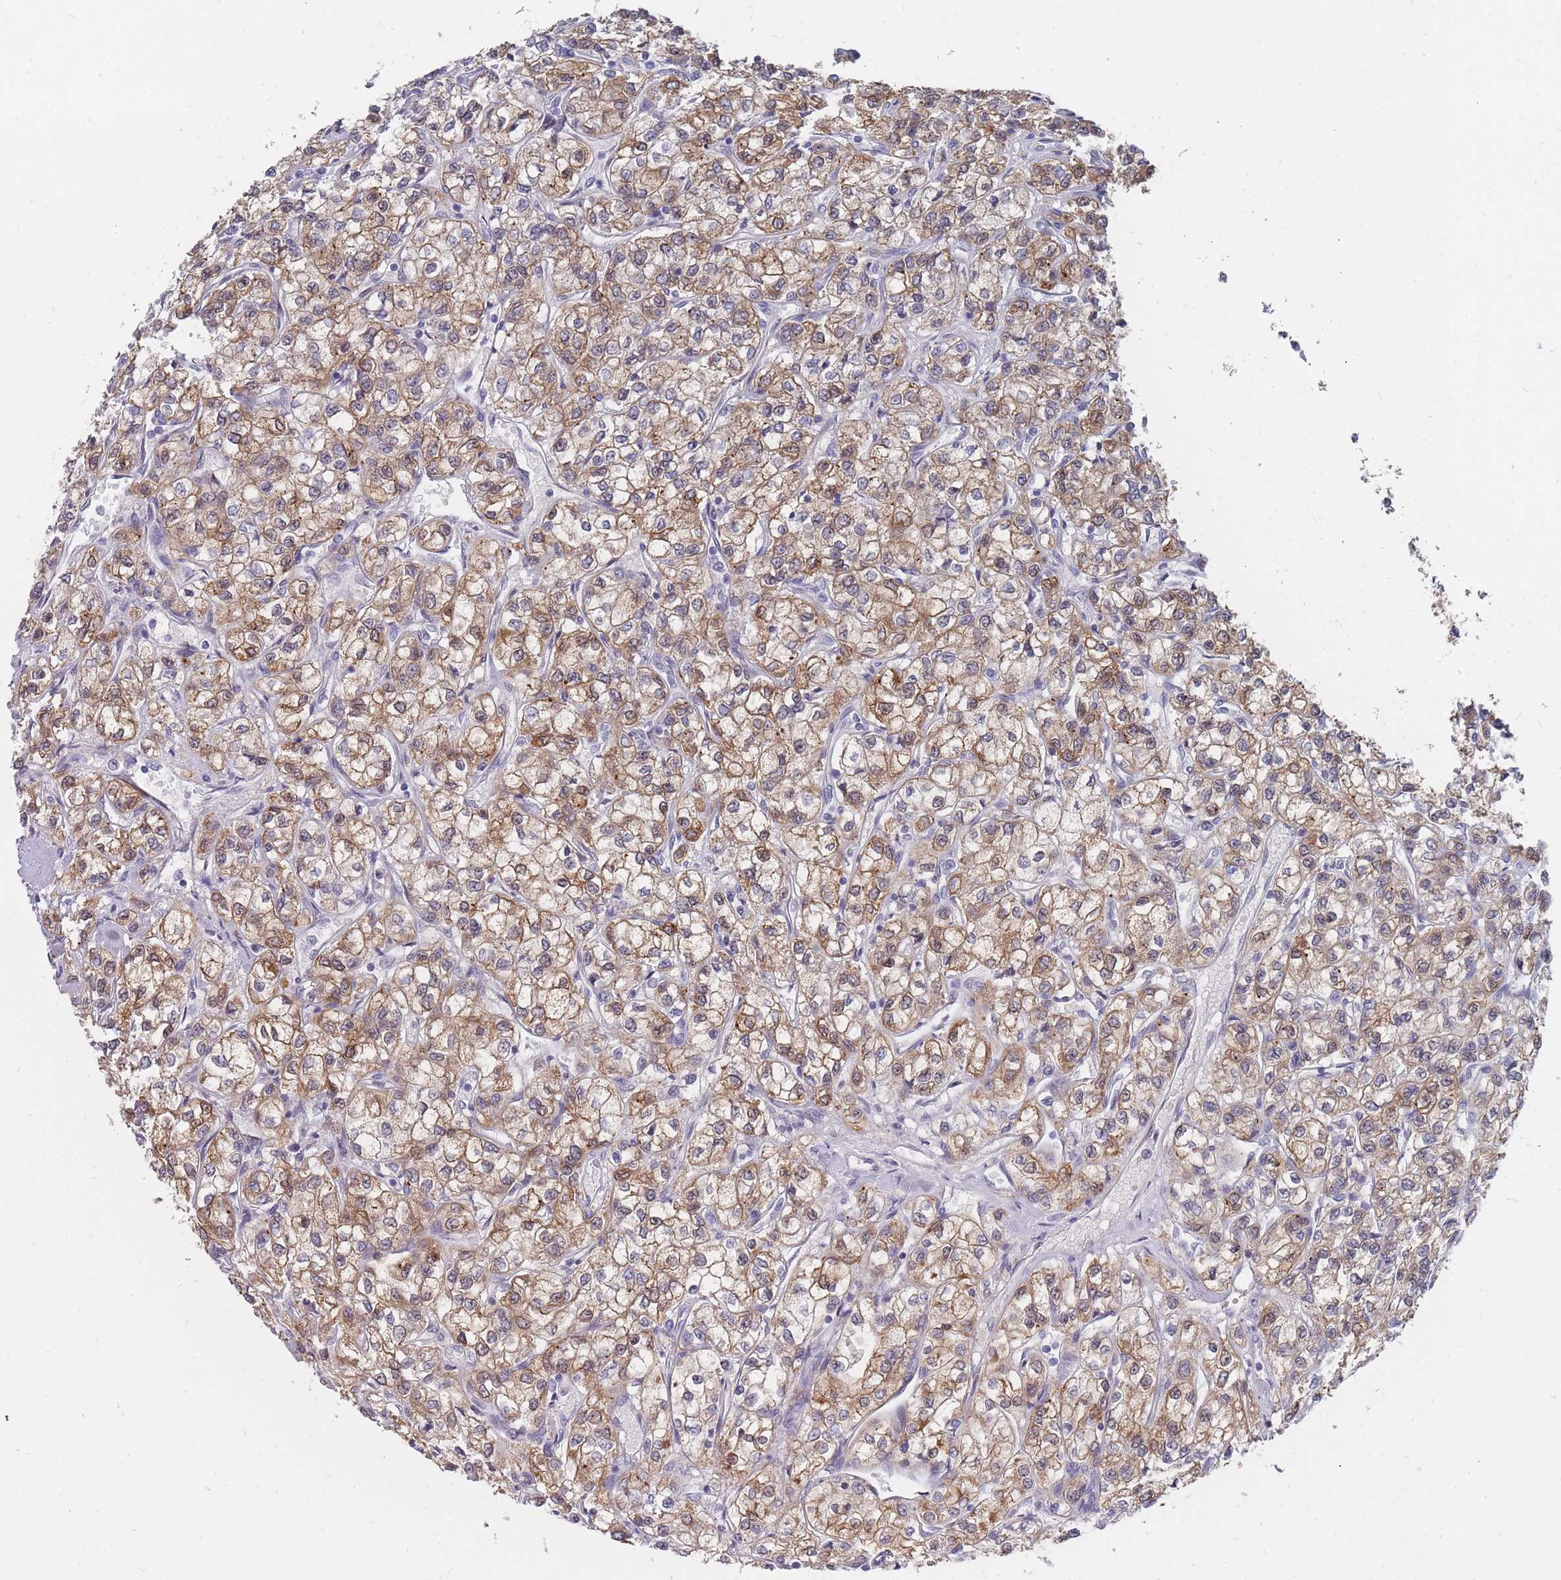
{"staining": {"intensity": "moderate", "quantity": ">75%", "location": "cytoplasmic/membranous"}, "tissue": "renal cancer", "cell_type": "Tumor cells", "image_type": "cancer", "snomed": [{"axis": "morphology", "description": "Adenocarcinoma, NOS"}, {"axis": "topography", "description": "Kidney"}], "caption": "Moderate cytoplasmic/membranous positivity for a protein is identified in approximately >75% of tumor cells of renal cancer using immunohistochemistry (IHC).", "gene": "GINS1", "patient": {"sex": "male", "age": 80}}